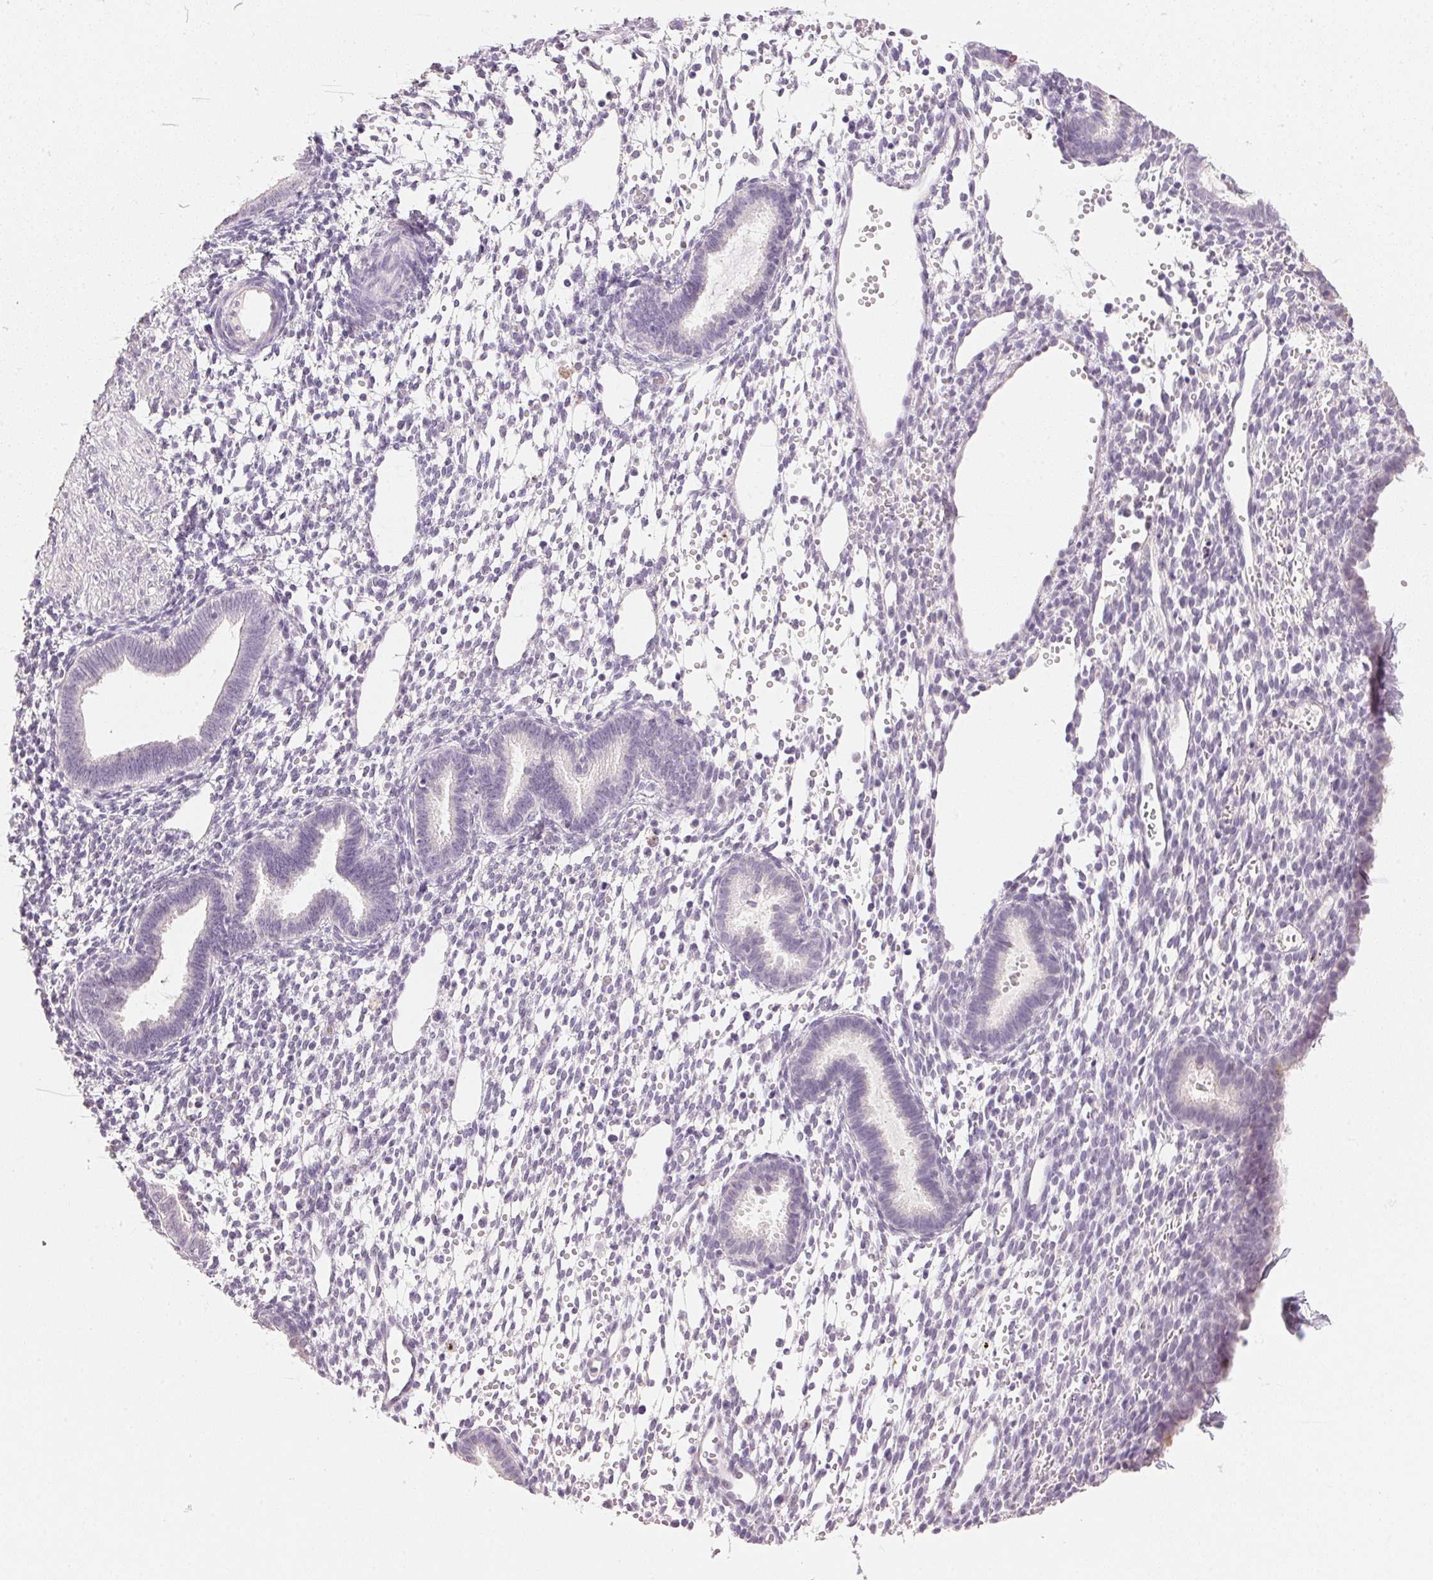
{"staining": {"intensity": "negative", "quantity": "none", "location": "none"}, "tissue": "endometrium", "cell_type": "Cells in endometrial stroma", "image_type": "normal", "snomed": [{"axis": "morphology", "description": "Normal tissue, NOS"}, {"axis": "topography", "description": "Endometrium"}], "caption": "An immunohistochemistry (IHC) image of normal endometrium is shown. There is no staining in cells in endometrial stroma of endometrium. Nuclei are stained in blue.", "gene": "IGFBP1", "patient": {"sex": "female", "age": 36}}